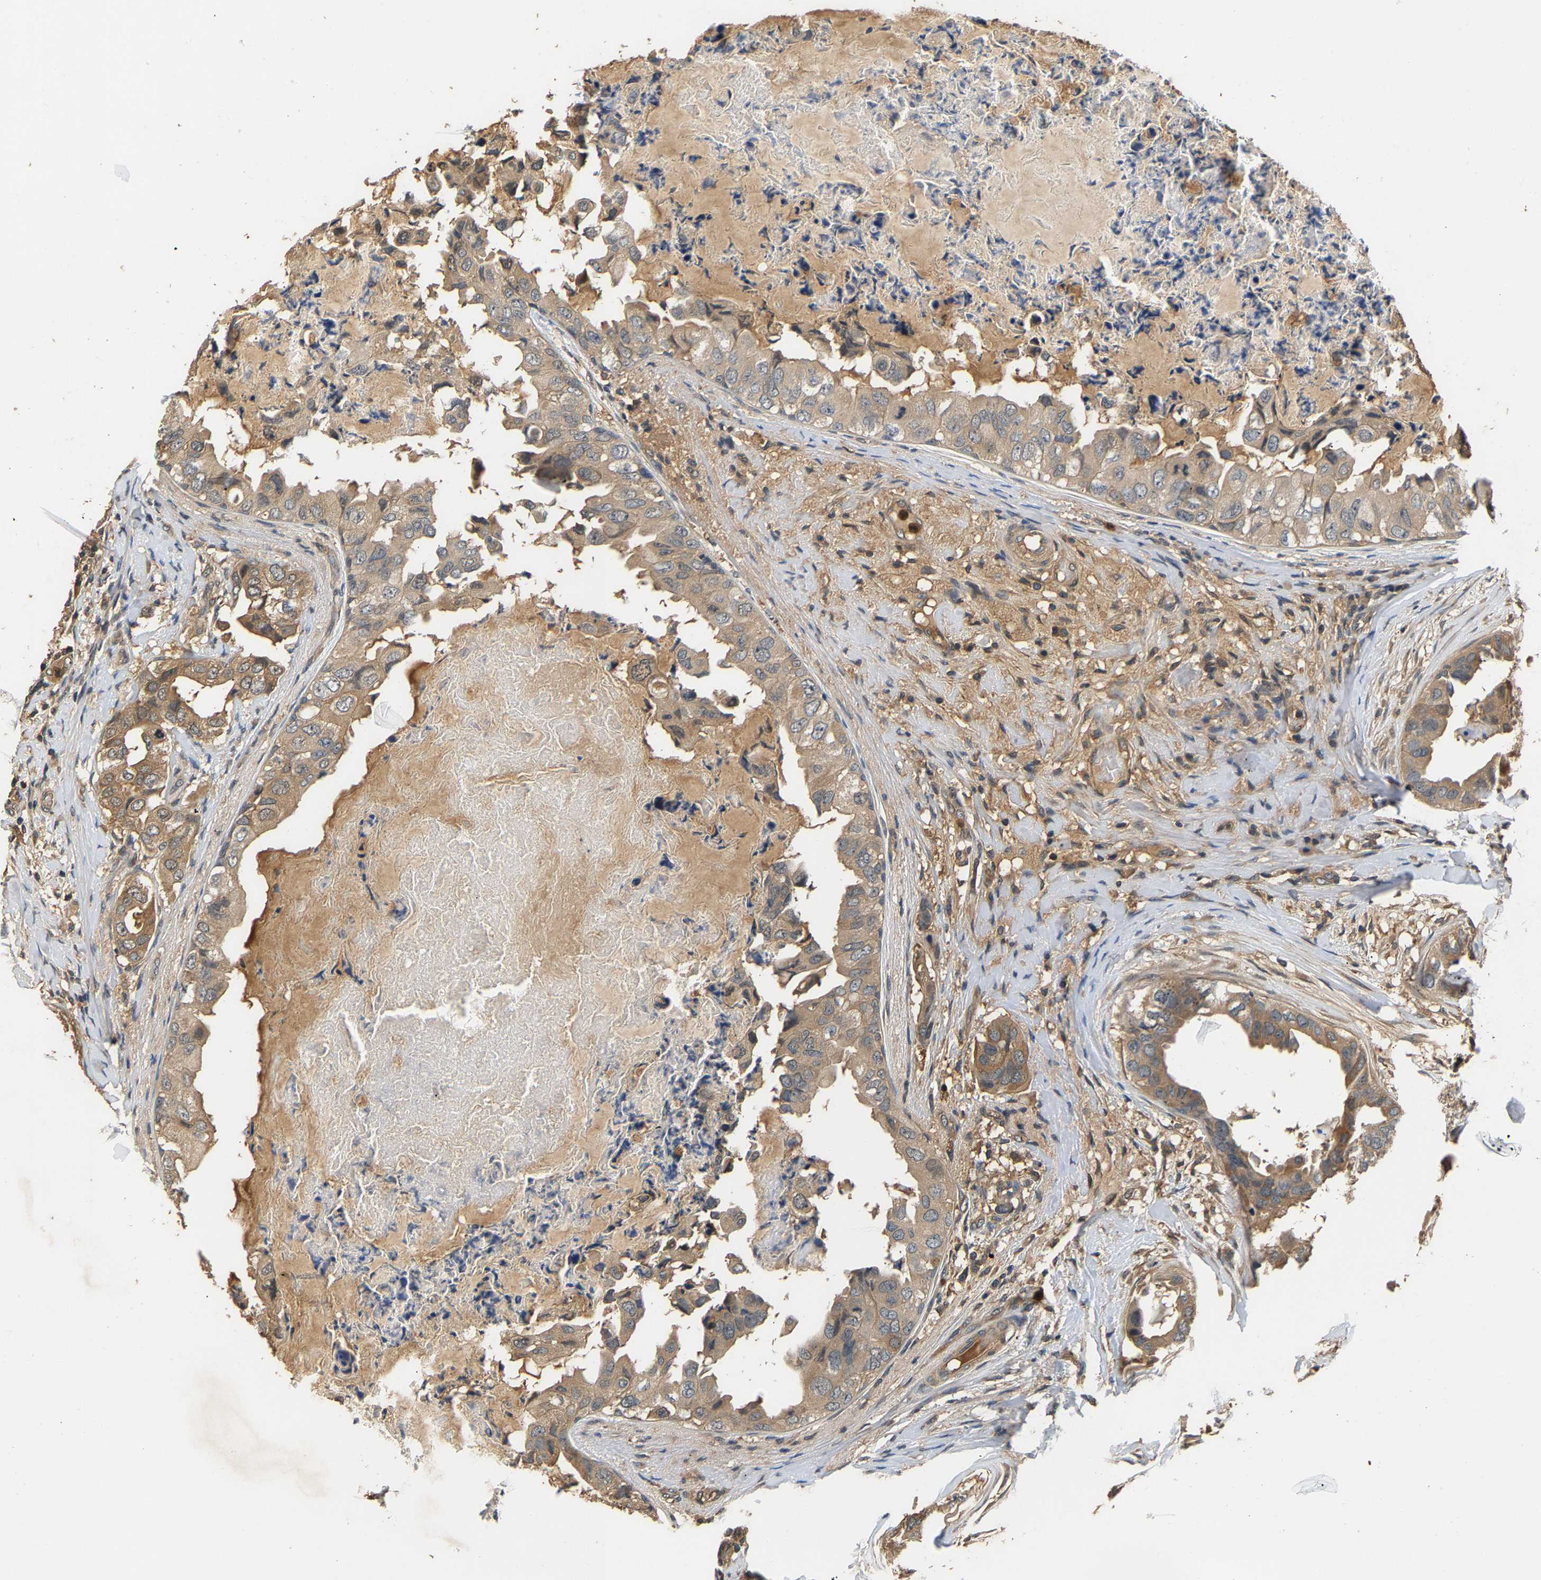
{"staining": {"intensity": "weak", "quantity": ">75%", "location": "cytoplasmic/membranous"}, "tissue": "breast cancer", "cell_type": "Tumor cells", "image_type": "cancer", "snomed": [{"axis": "morphology", "description": "Normal tissue, NOS"}, {"axis": "morphology", "description": "Duct carcinoma"}, {"axis": "topography", "description": "Breast"}], "caption": "The image exhibits staining of breast cancer, revealing weak cytoplasmic/membranous protein staining (brown color) within tumor cells. (IHC, brightfield microscopy, high magnification).", "gene": "GPI", "patient": {"sex": "female", "age": 40}}